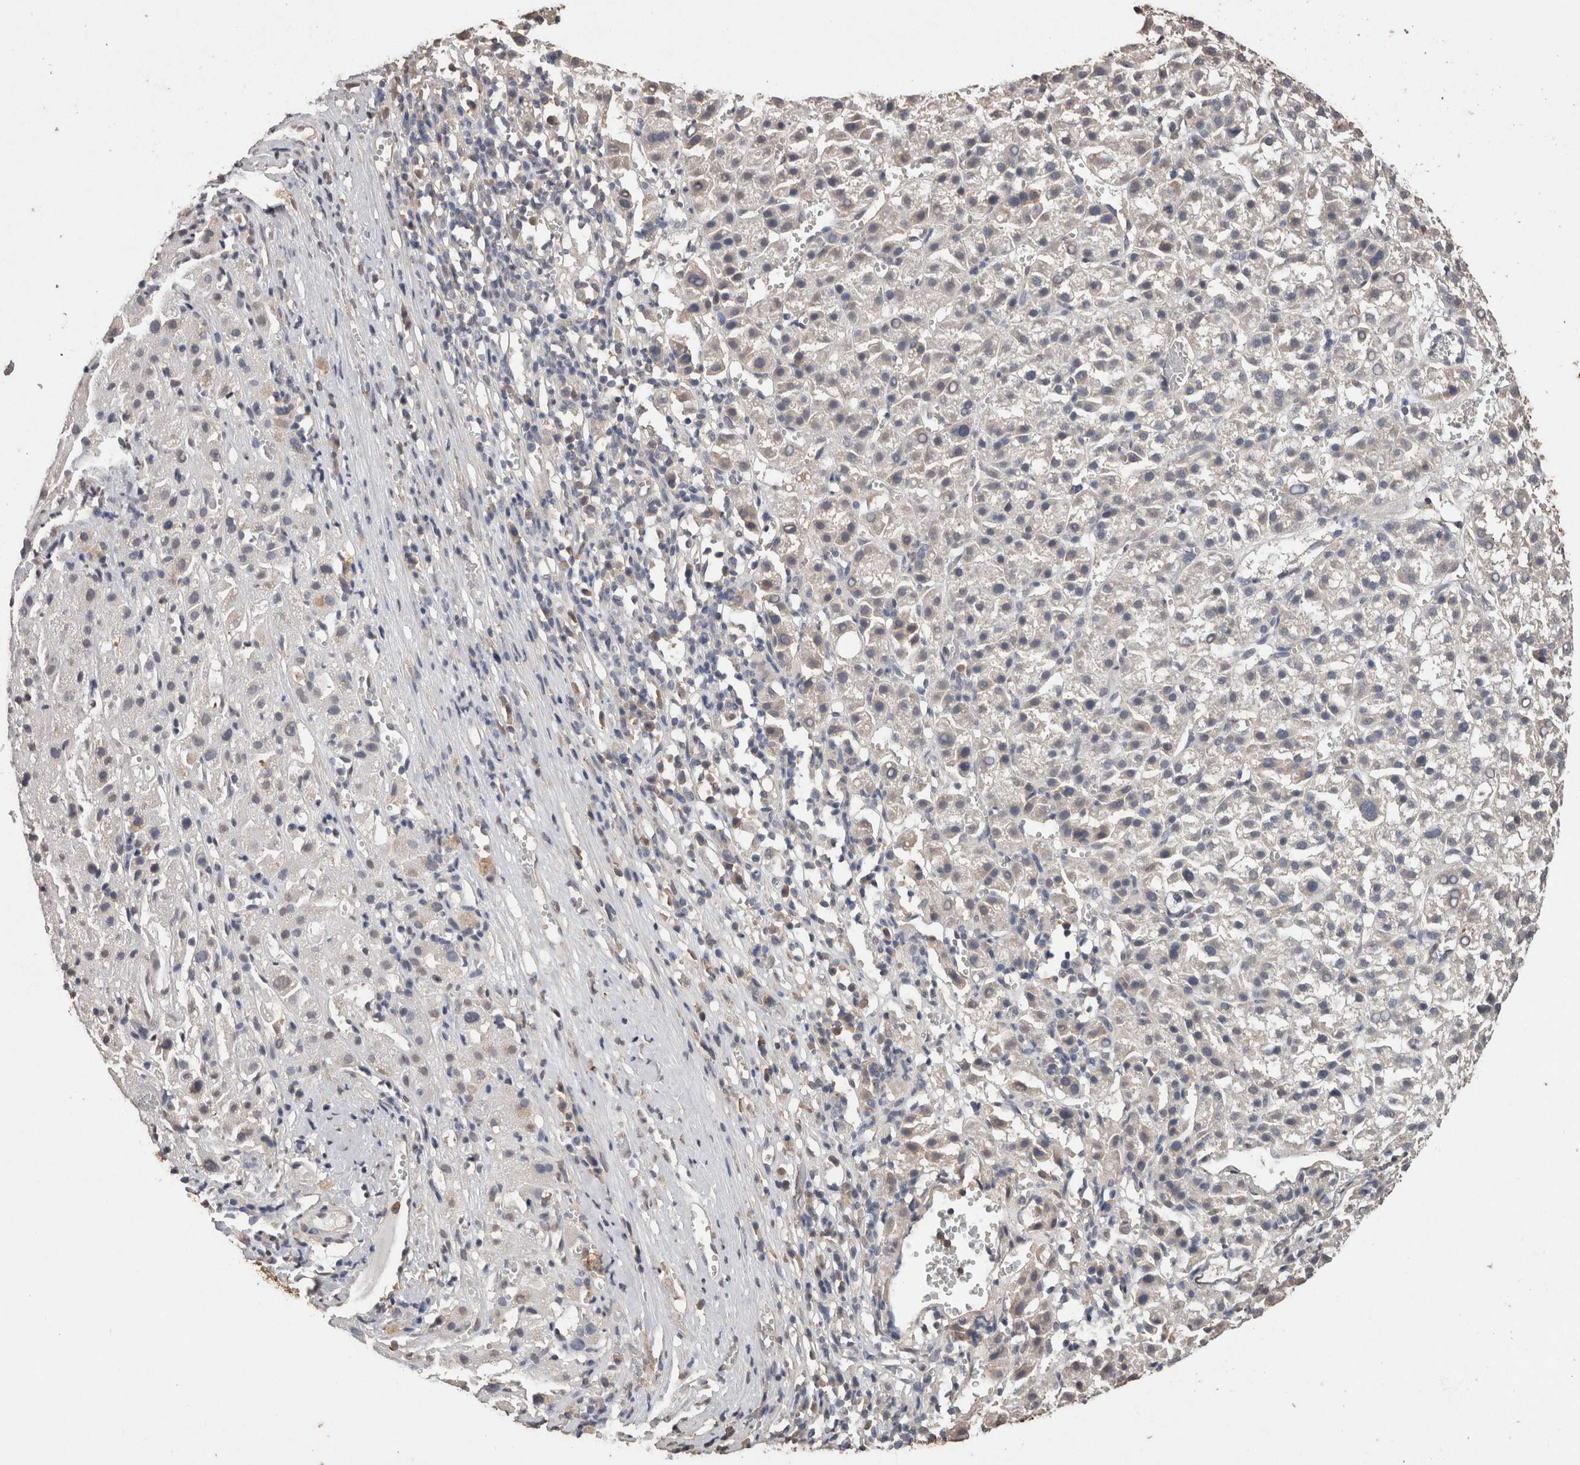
{"staining": {"intensity": "negative", "quantity": "none", "location": "none"}, "tissue": "liver cancer", "cell_type": "Tumor cells", "image_type": "cancer", "snomed": [{"axis": "morphology", "description": "Carcinoma, Hepatocellular, NOS"}, {"axis": "topography", "description": "Liver"}], "caption": "Immunohistochemical staining of hepatocellular carcinoma (liver) displays no significant positivity in tumor cells.", "gene": "S100A10", "patient": {"sex": "female", "age": 58}}